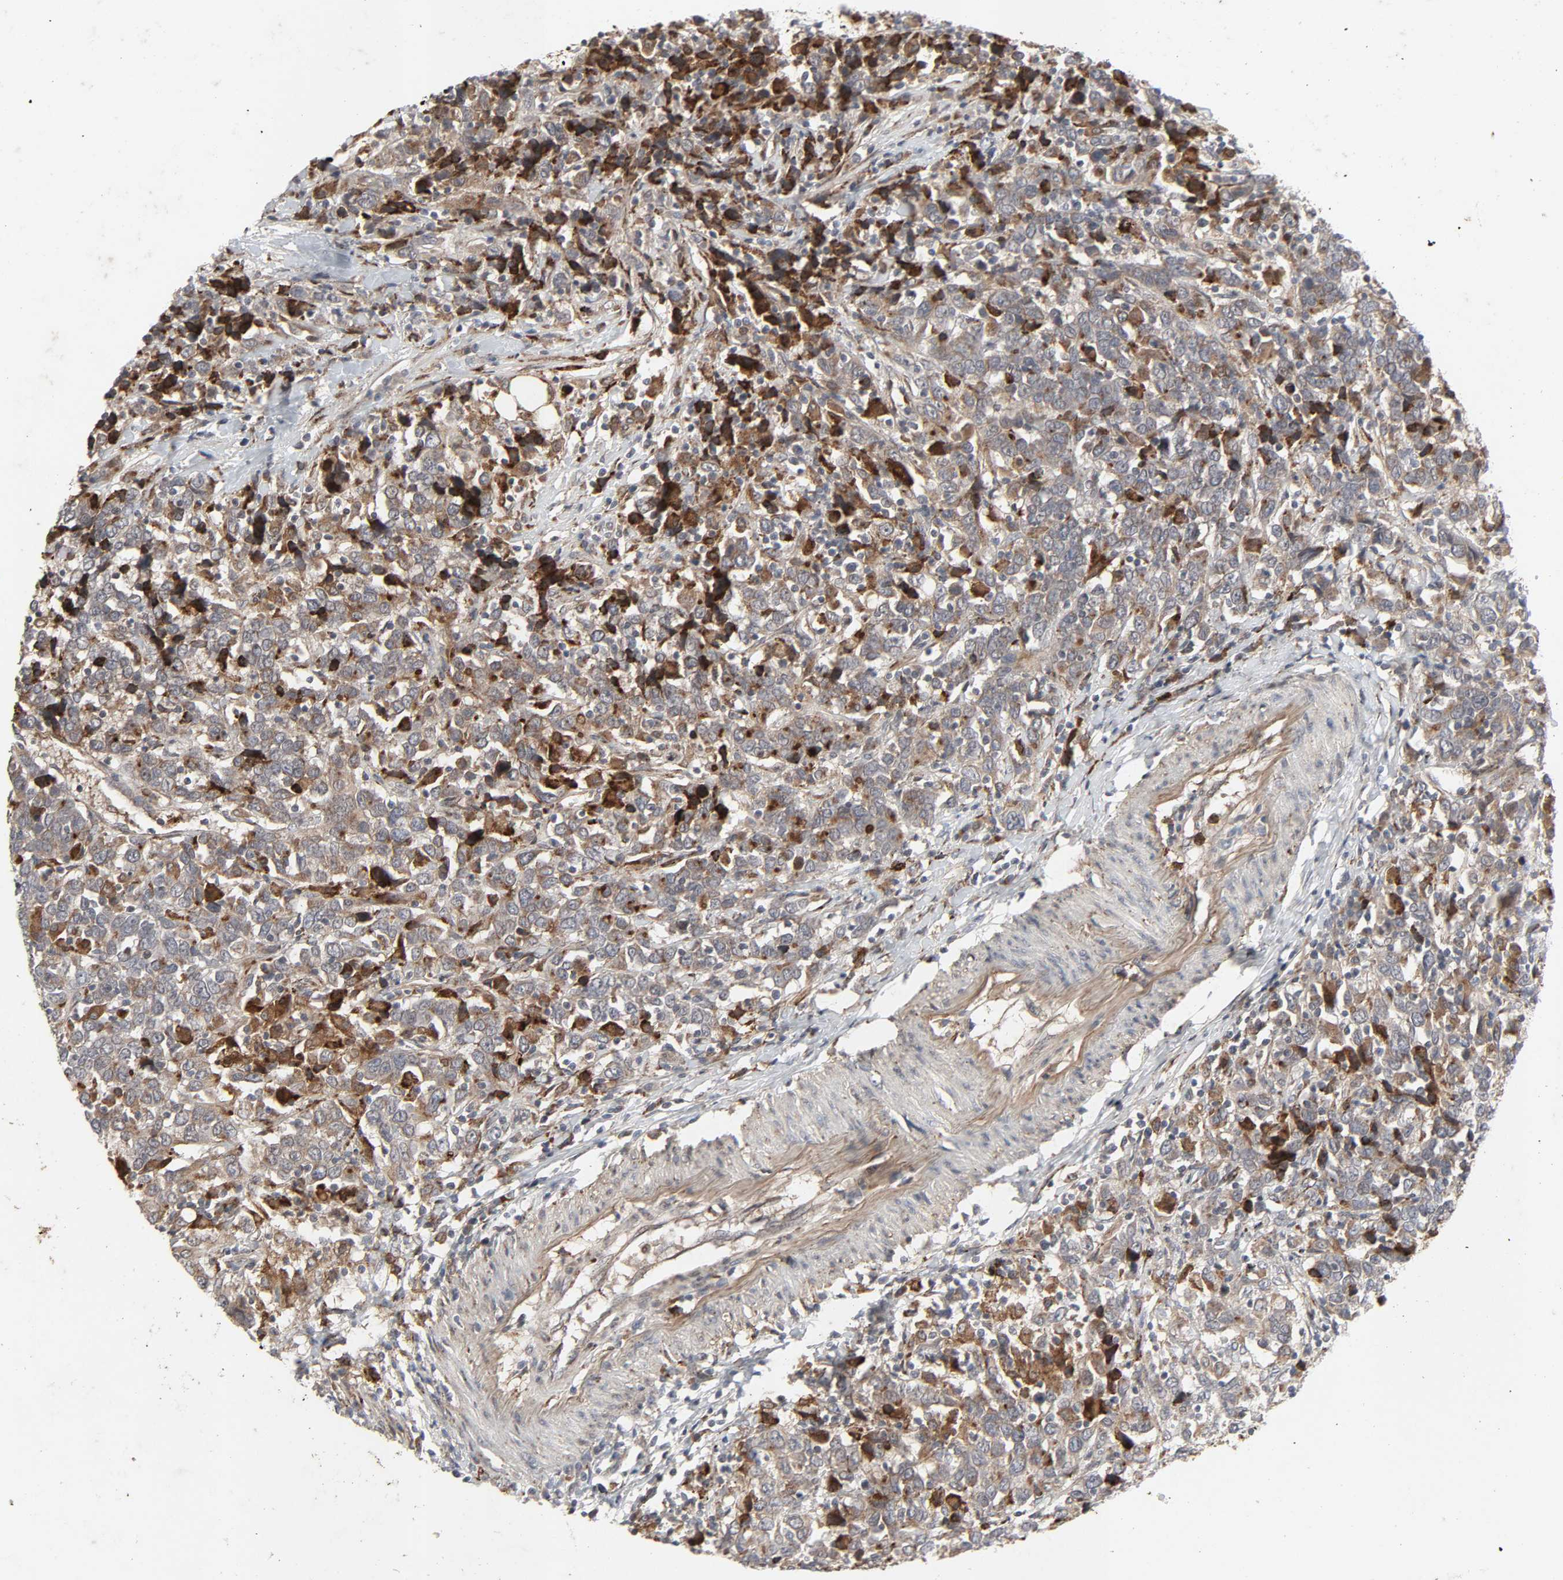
{"staining": {"intensity": "strong", "quantity": ">75%", "location": "cytoplasmic/membranous"}, "tissue": "urothelial cancer", "cell_type": "Tumor cells", "image_type": "cancer", "snomed": [{"axis": "morphology", "description": "Urothelial carcinoma, High grade"}, {"axis": "topography", "description": "Urinary bladder"}], "caption": "Immunohistochemistry (DAB (3,3'-diaminobenzidine)) staining of human high-grade urothelial carcinoma exhibits strong cytoplasmic/membranous protein positivity in about >75% of tumor cells.", "gene": "ADCY4", "patient": {"sex": "male", "age": 61}}